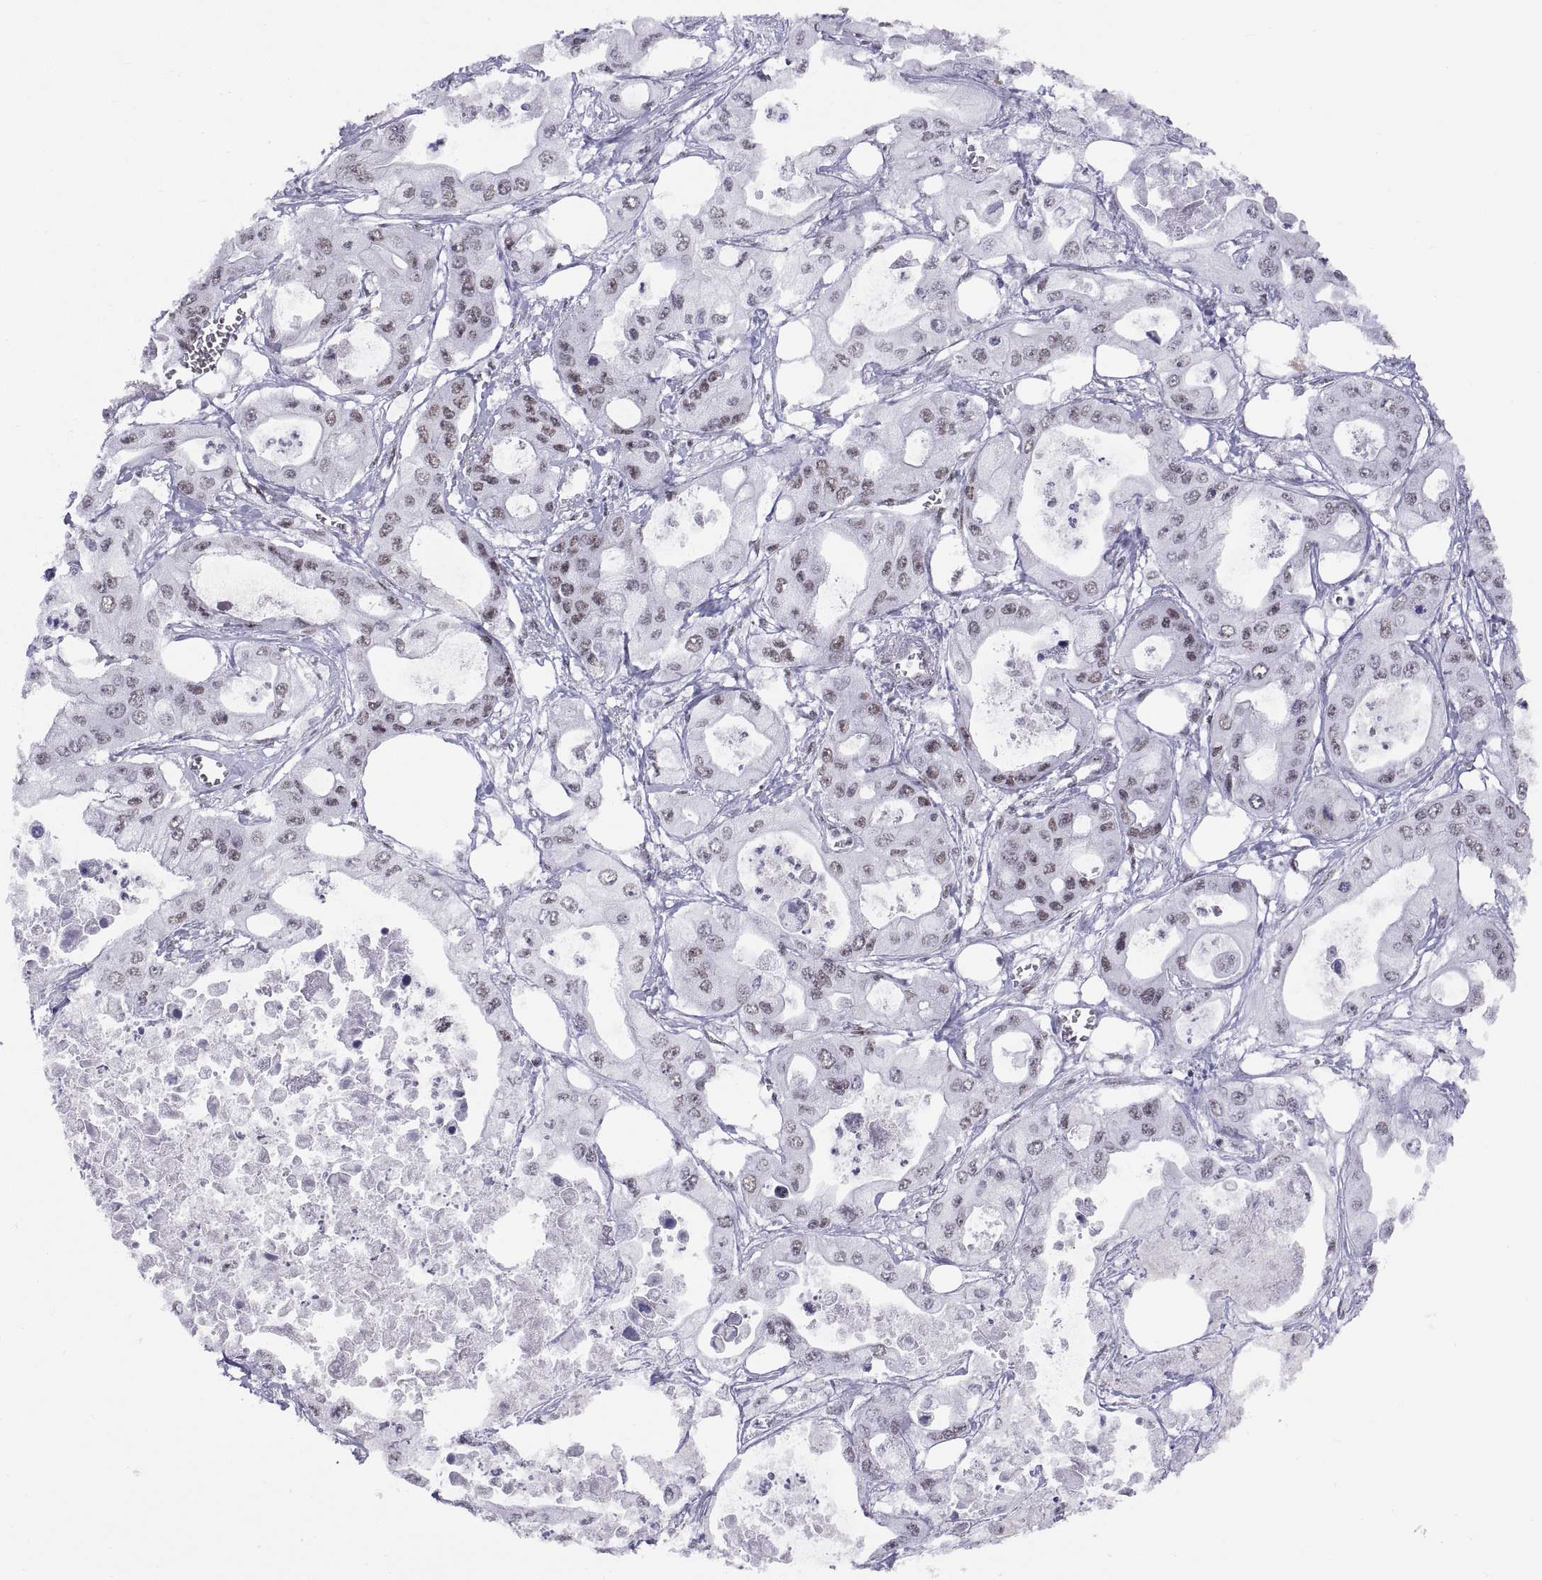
{"staining": {"intensity": "moderate", "quantity": "<25%", "location": "nuclear"}, "tissue": "pancreatic cancer", "cell_type": "Tumor cells", "image_type": "cancer", "snomed": [{"axis": "morphology", "description": "Adenocarcinoma, NOS"}, {"axis": "topography", "description": "Pancreas"}], "caption": "Tumor cells display low levels of moderate nuclear positivity in about <25% of cells in human pancreatic cancer.", "gene": "NEUROD6", "patient": {"sex": "male", "age": 70}}